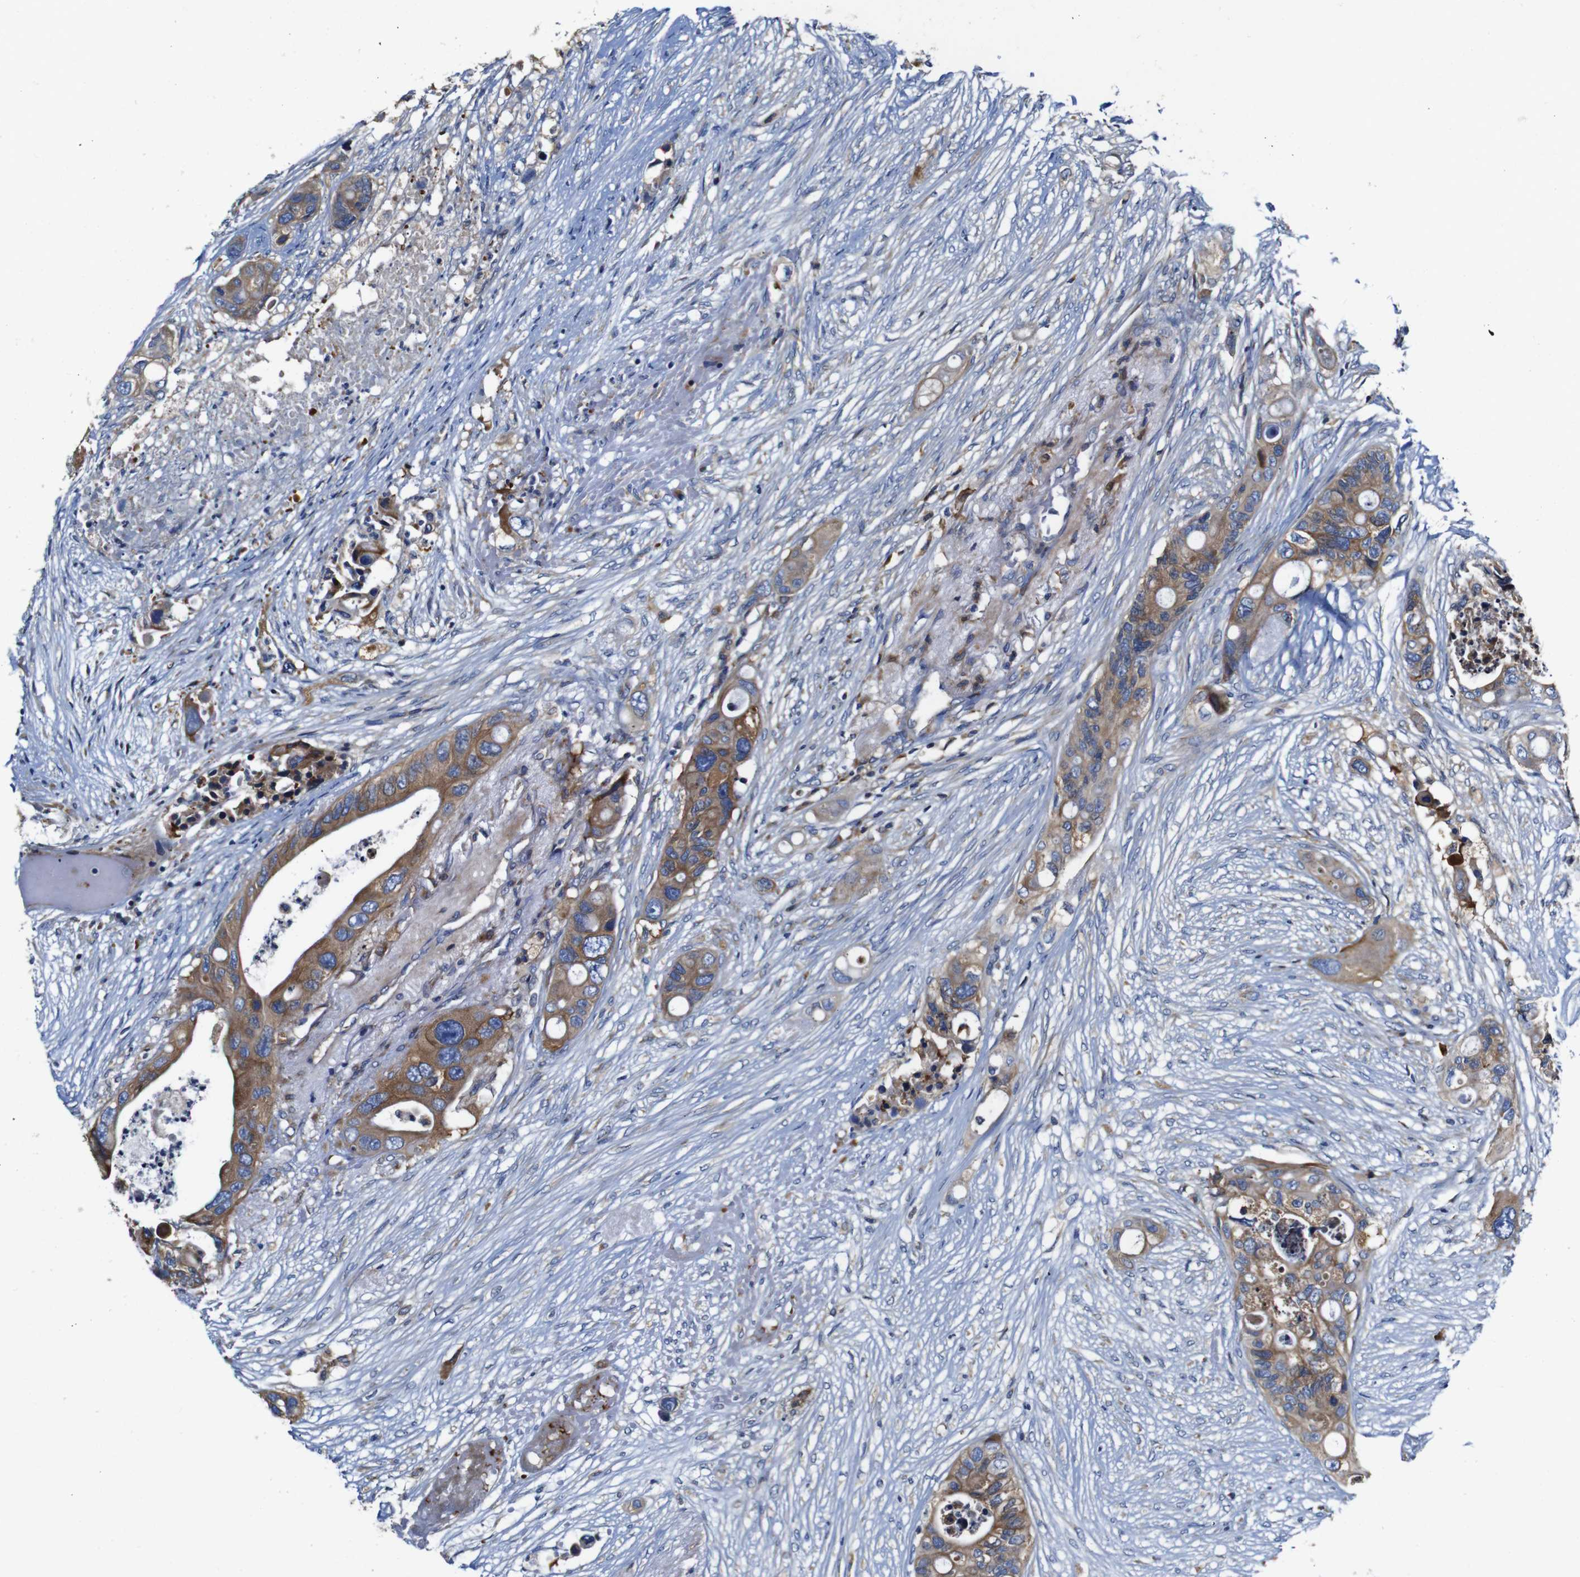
{"staining": {"intensity": "moderate", "quantity": ">75%", "location": "cytoplasmic/membranous"}, "tissue": "colorectal cancer", "cell_type": "Tumor cells", "image_type": "cancer", "snomed": [{"axis": "morphology", "description": "Adenocarcinoma, NOS"}, {"axis": "topography", "description": "Colon"}], "caption": "Adenocarcinoma (colorectal) stained with a protein marker demonstrates moderate staining in tumor cells.", "gene": "CLCC1", "patient": {"sex": "female", "age": 57}}